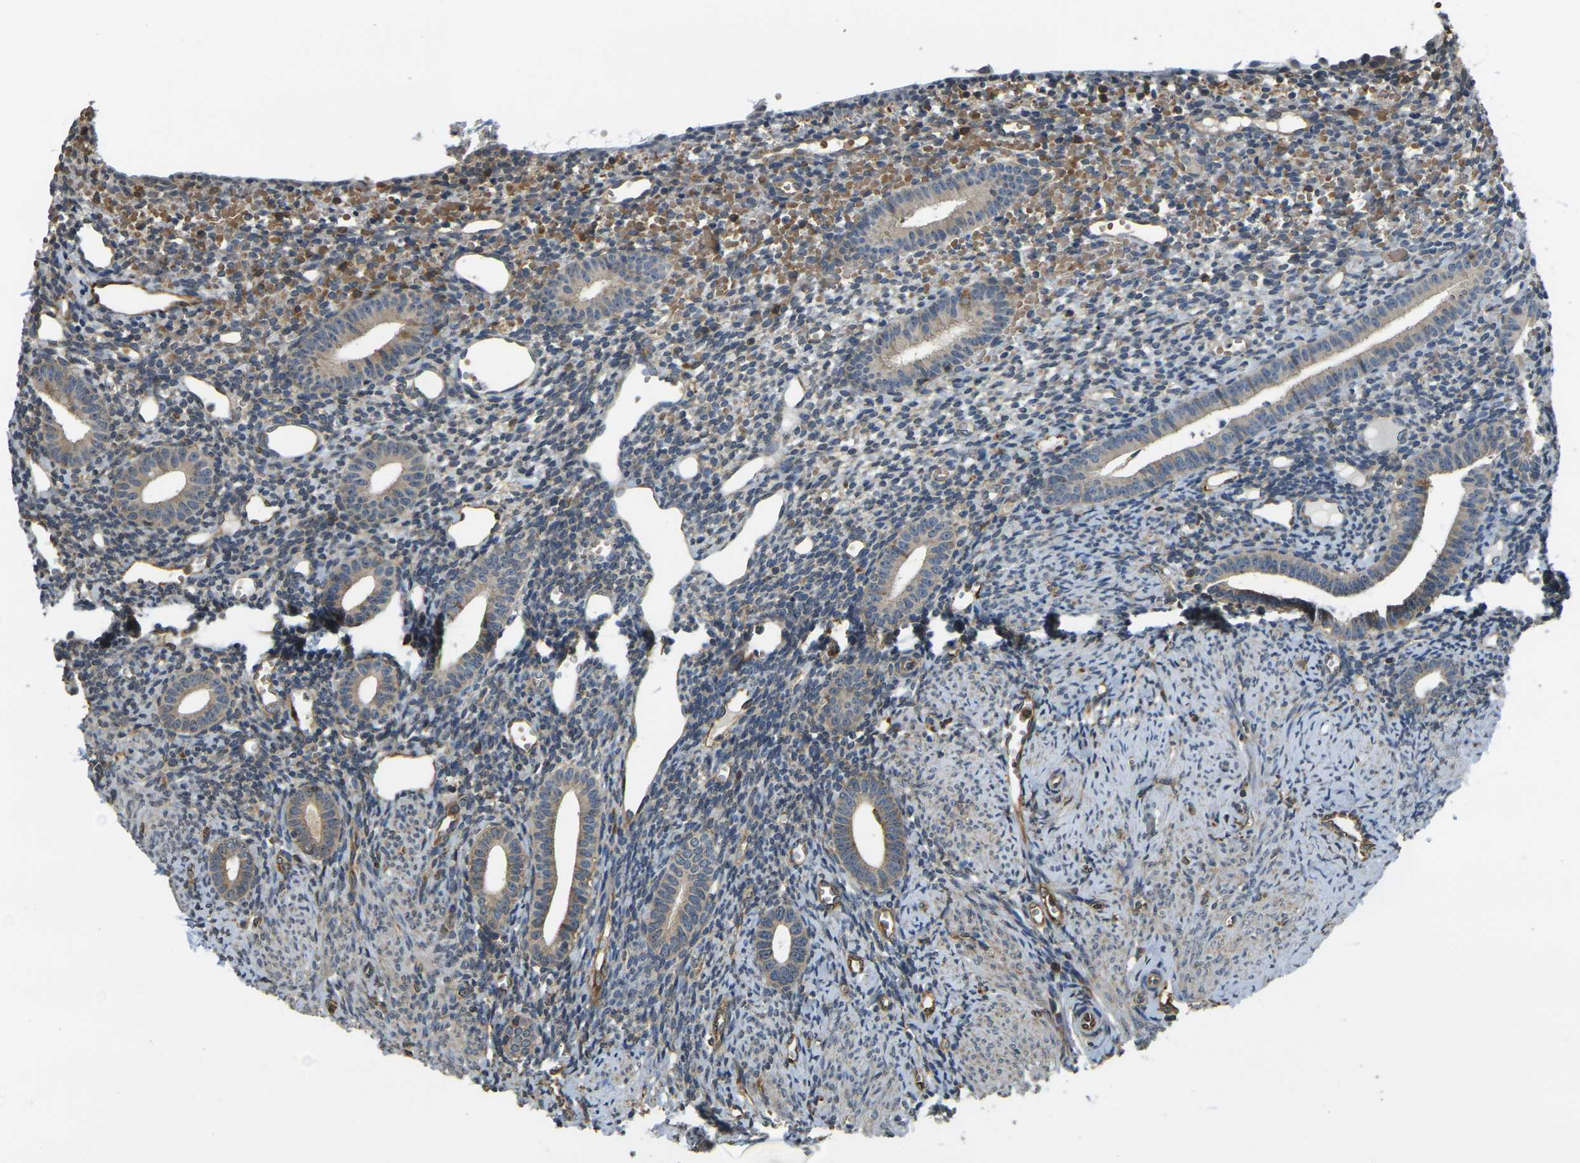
{"staining": {"intensity": "negative", "quantity": "none", "location": "none"}, "tissue": "endometrium", "cell_type": "Cells in endometrial stroma", "image_type": "normal", "snomed": [{"axis": "morphology", "description": "Normal tissue, NOS"}, {"axis": "topography", "description": "Endometrium"}], "caption": "Cells in endometrial stroma are negative for brown protein staining in normal endometrium. The staining is performed using DAB (3,3'-diaminobenzidine) brown chromogen with nuclei counter-stained in using hematoxylin.", "gene": "CAST", "patient": {"sex": "female", "age": 50}}